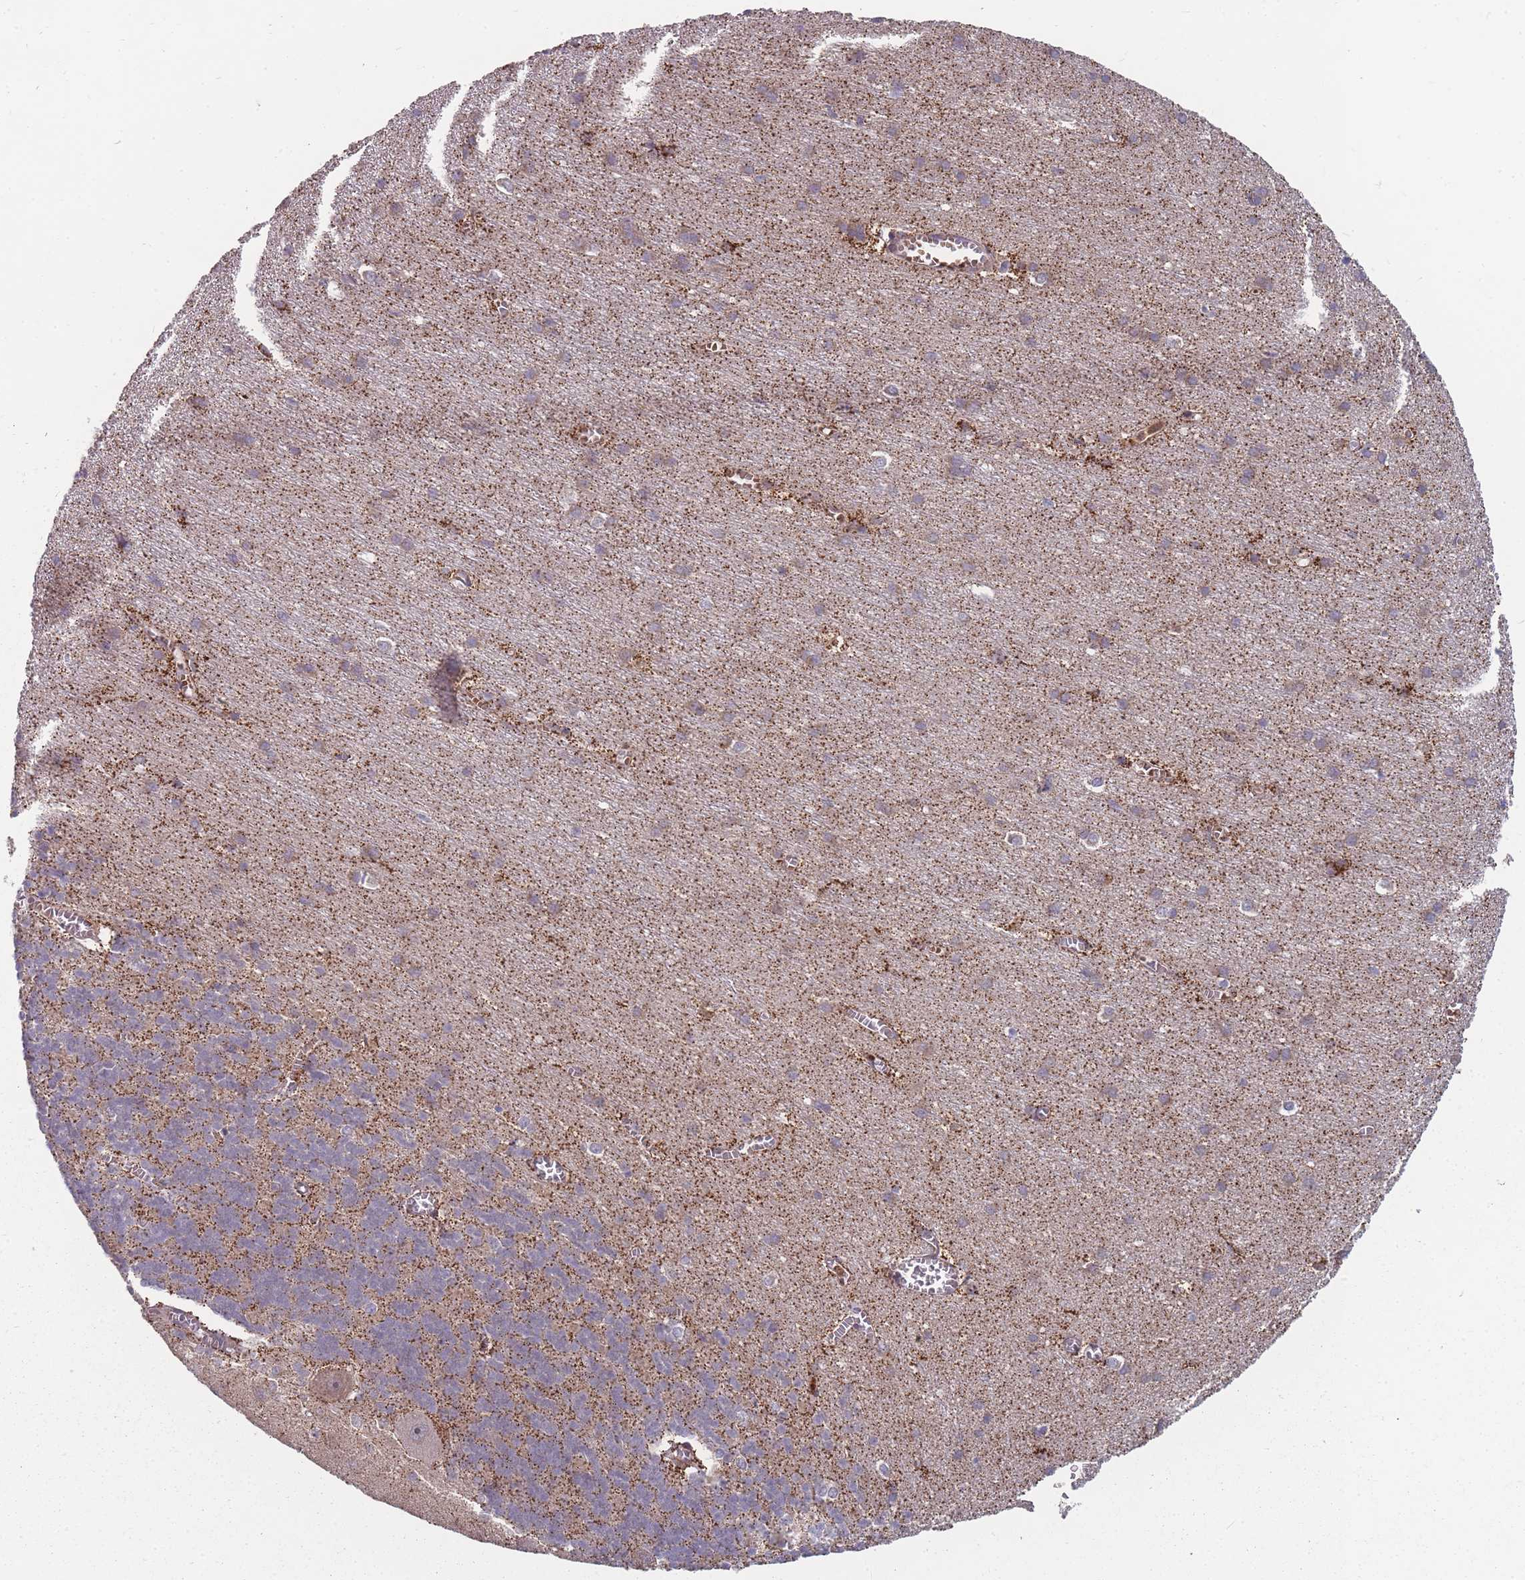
{"staining": {"intensity": "weak", "quantity": "25%-75%", "location": "cytoplasmic/membranous"}, "tissue": "cerebellum", "cell_type": "Cells in granular layer", "image_type": "normal", "snomed": [{"axis": "morphology", "description": "Normal tissue, NOS"}, {"axis": "topography", "description": "Cerebellum"}], "caption": "IHC of unremarkable human cerebellum exhibits low levels of weak cytoplasmic/membranous staining in about 25%-75% of cells in granular layer.", "gene": "SLC35B4", "patient": {"sex": "male", "age": 37}}